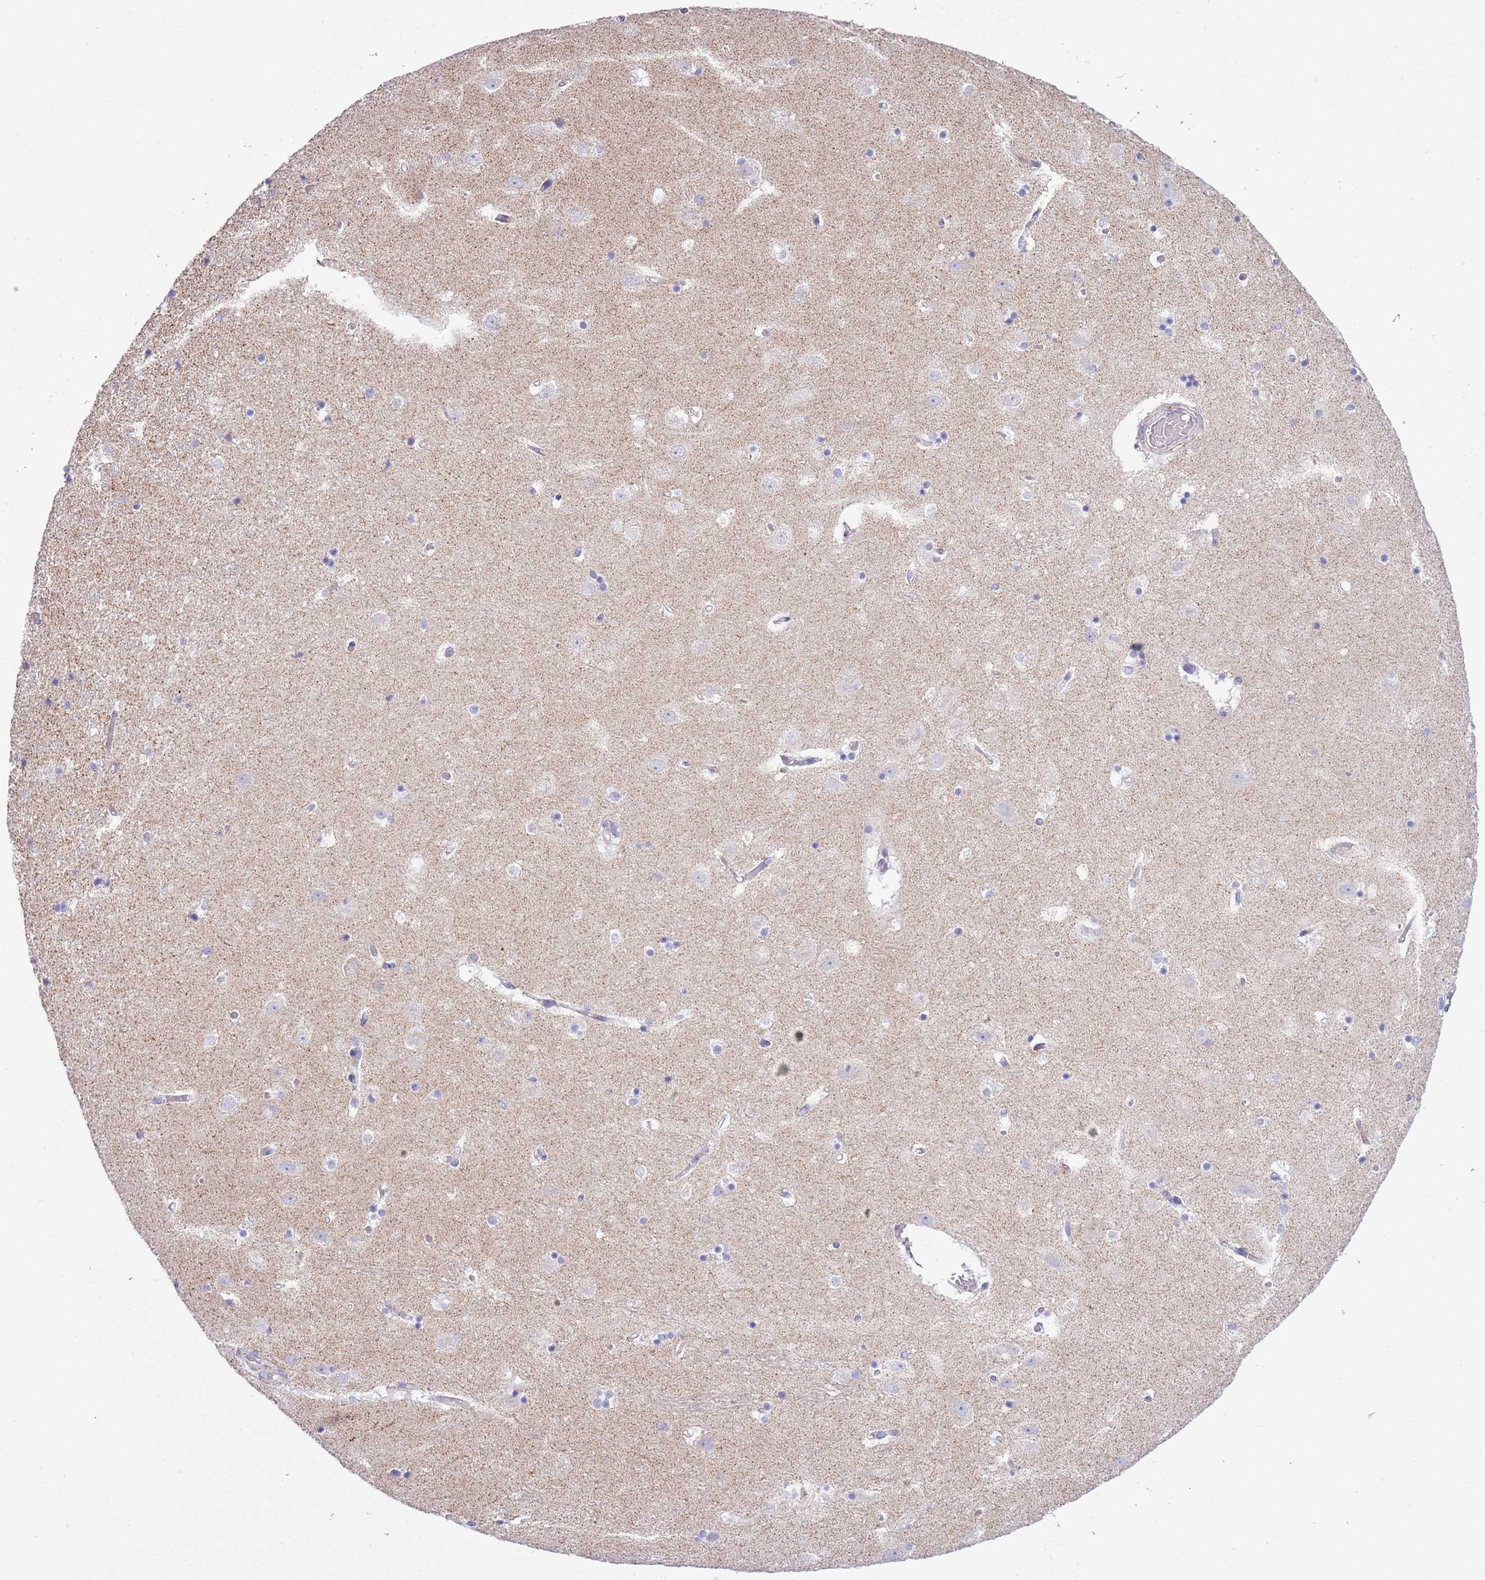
{"staining": {"intensity": "negative", "quantity": "none", "location": "none"}, "tissue": "hippocampus", "cell_type": "Glial cells", "image_type": "normal", "snomed": [{"axis": "morphology", "description": "Normal tissue, NOS"}, {"axis": "topography", "description": "Hippocampus"}], "caption": "Immunohistochemical staining of benign hippocampus reveals no significant positivity in glial cells.", "gene": "MOCOS", "patient": {"sex": "female", "age": 52}}